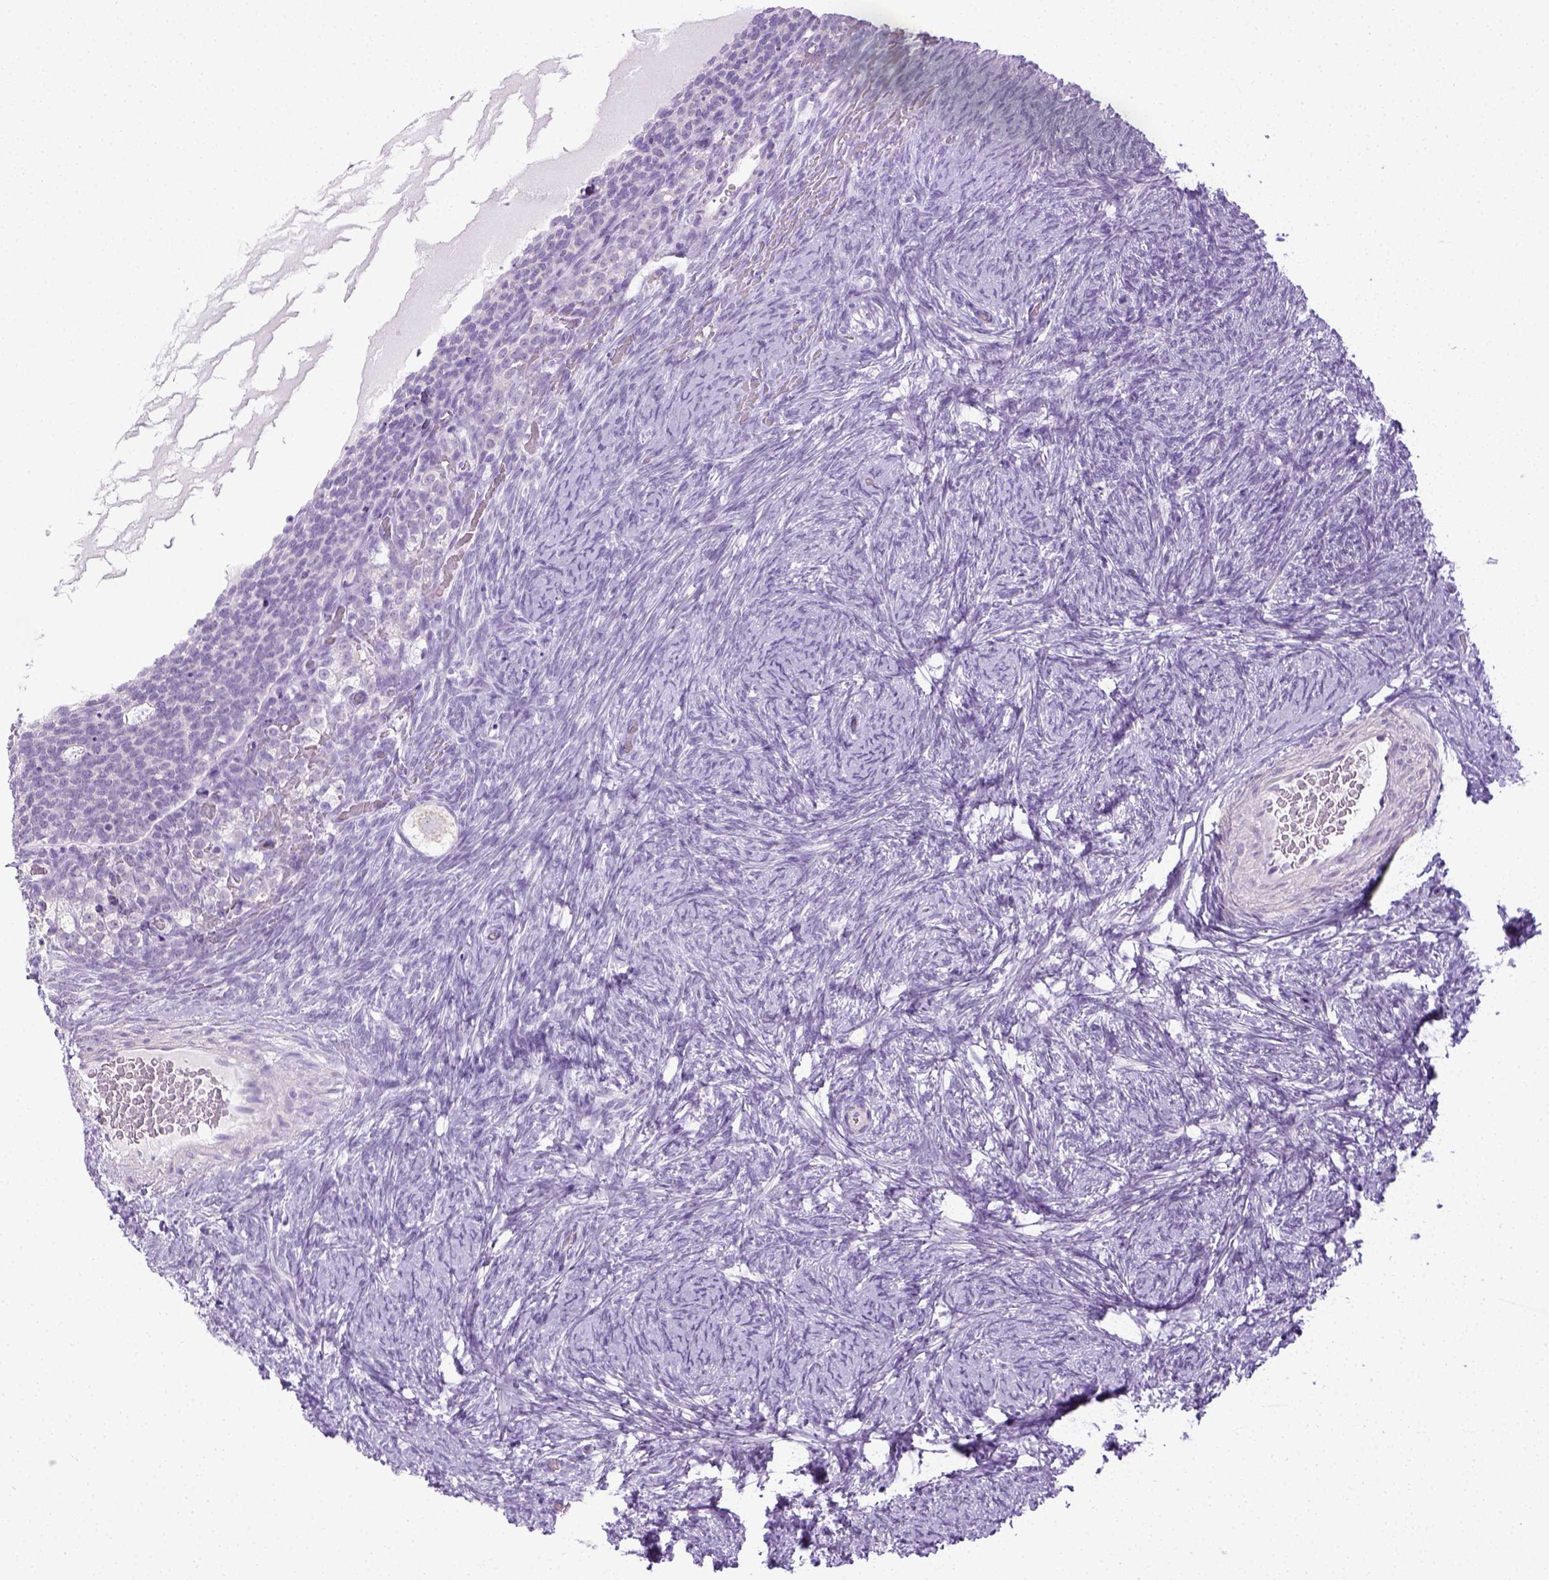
{"staining": {"intensity": "negative", "quantity": "none", "location": "none"}, "tissue": "ovary", "cell_type": "Follicle cells", "image_type": "normal", "snomed": [{"axis": "morphology", "description": "Normal tissue, NOS"}, {"axis": "topography", "description": "Ovary"}], "caption": "Ovary stained for a protein using IHC exhibits no staining follicle cells.", "gene": "LGSN", "patient": {"sex": "female", "age": 34}}